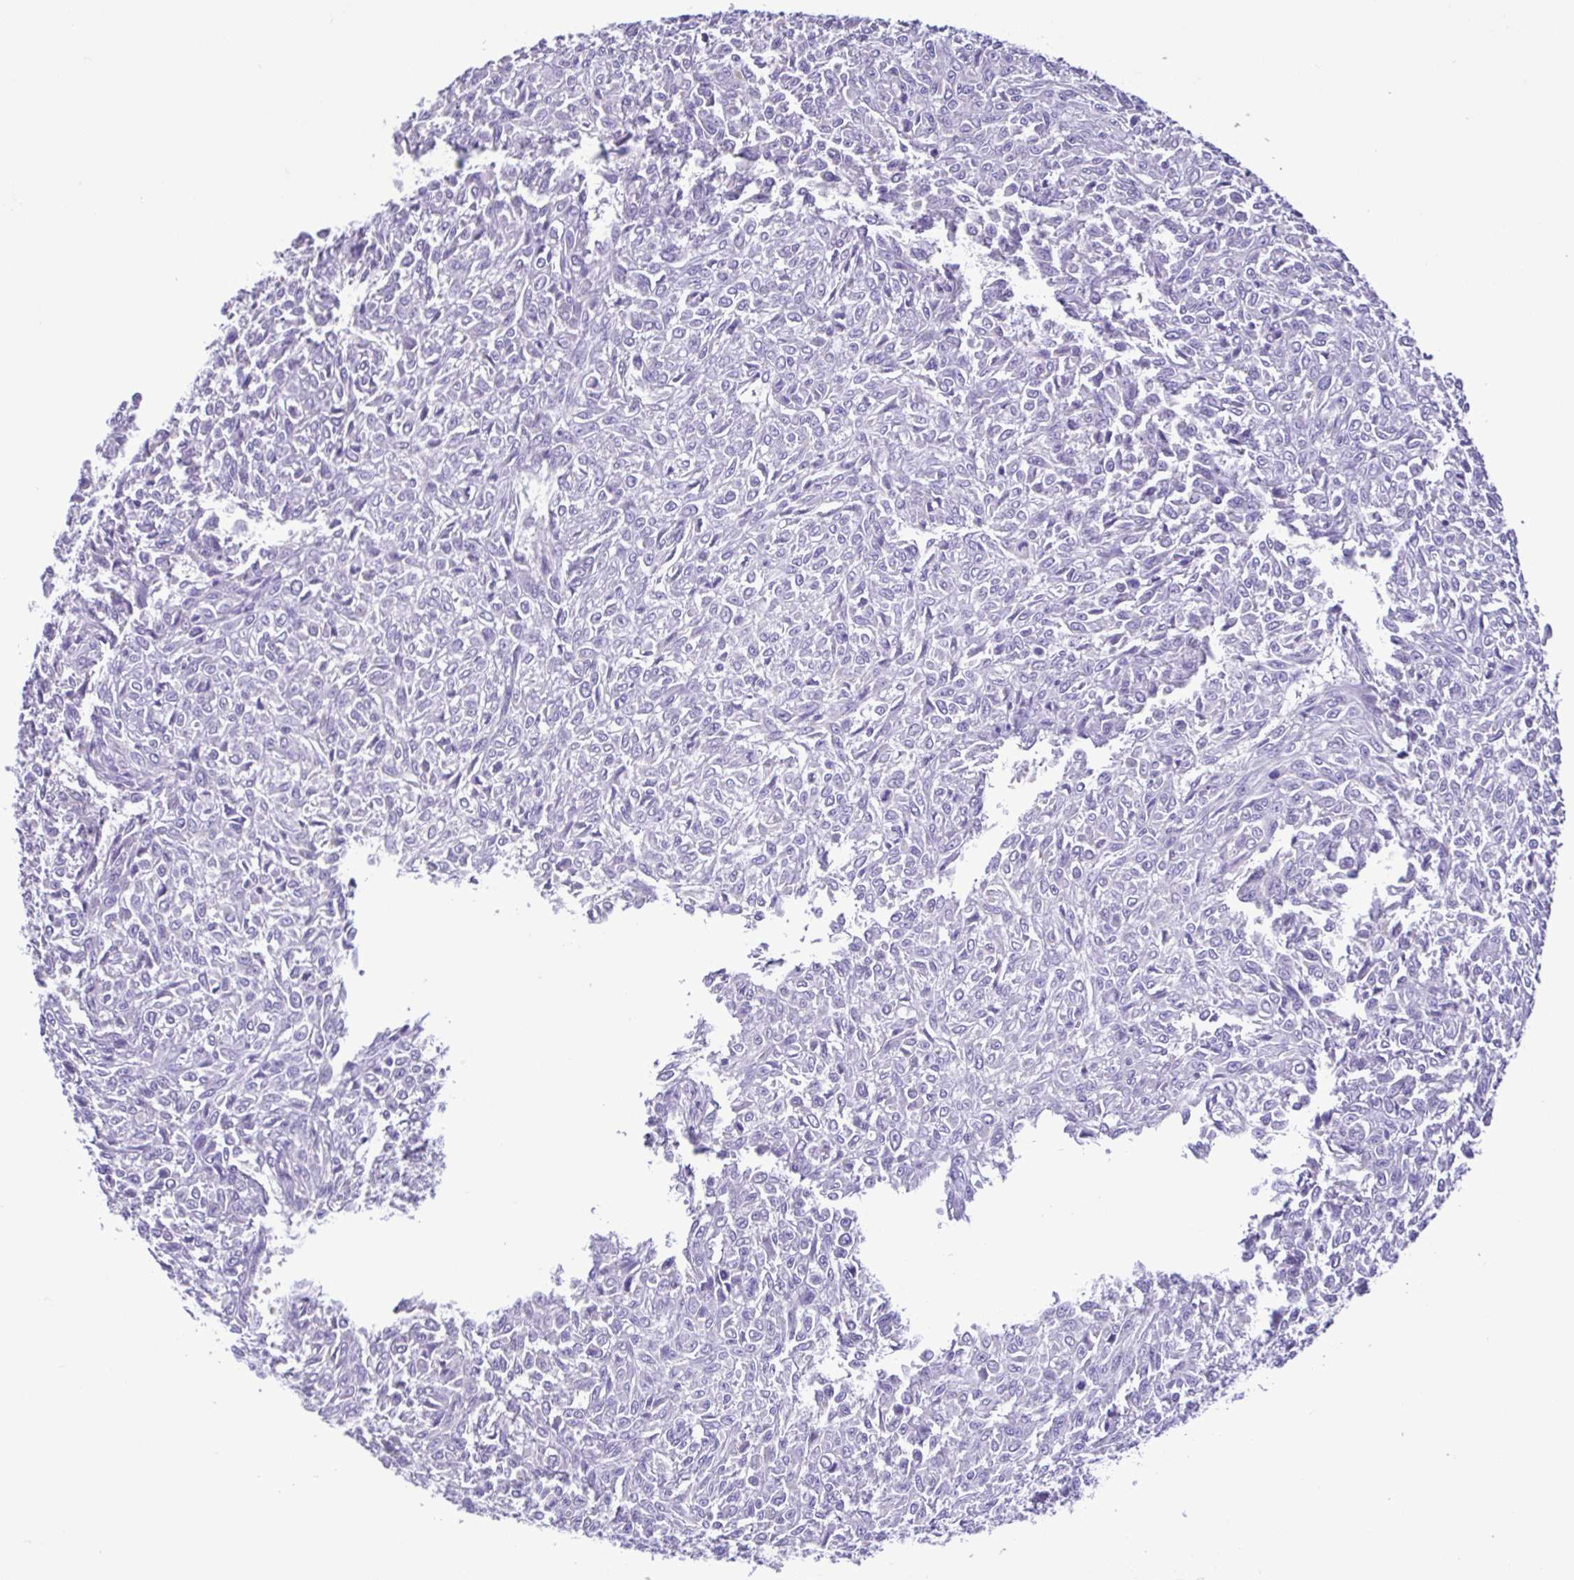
{"staining": {"intensity": "negative", "quantity": "none", "location": "none"}, "tissue": "renal cancer", "cell_type": "Tumor cells", "image_type": "cancer", "snomed": [{"axis": "morphology", "description": "Adenocarcinoma, NOS"}, {"axis": "topography", "description": "Kidney"}], "caption": "Renal cancer (adenocarcinoma) was stained to show a protein in brown. There is no significant staining in tumor cells.", "gene": "CBY2", "patient": {"sex": "male", "age": 58}}